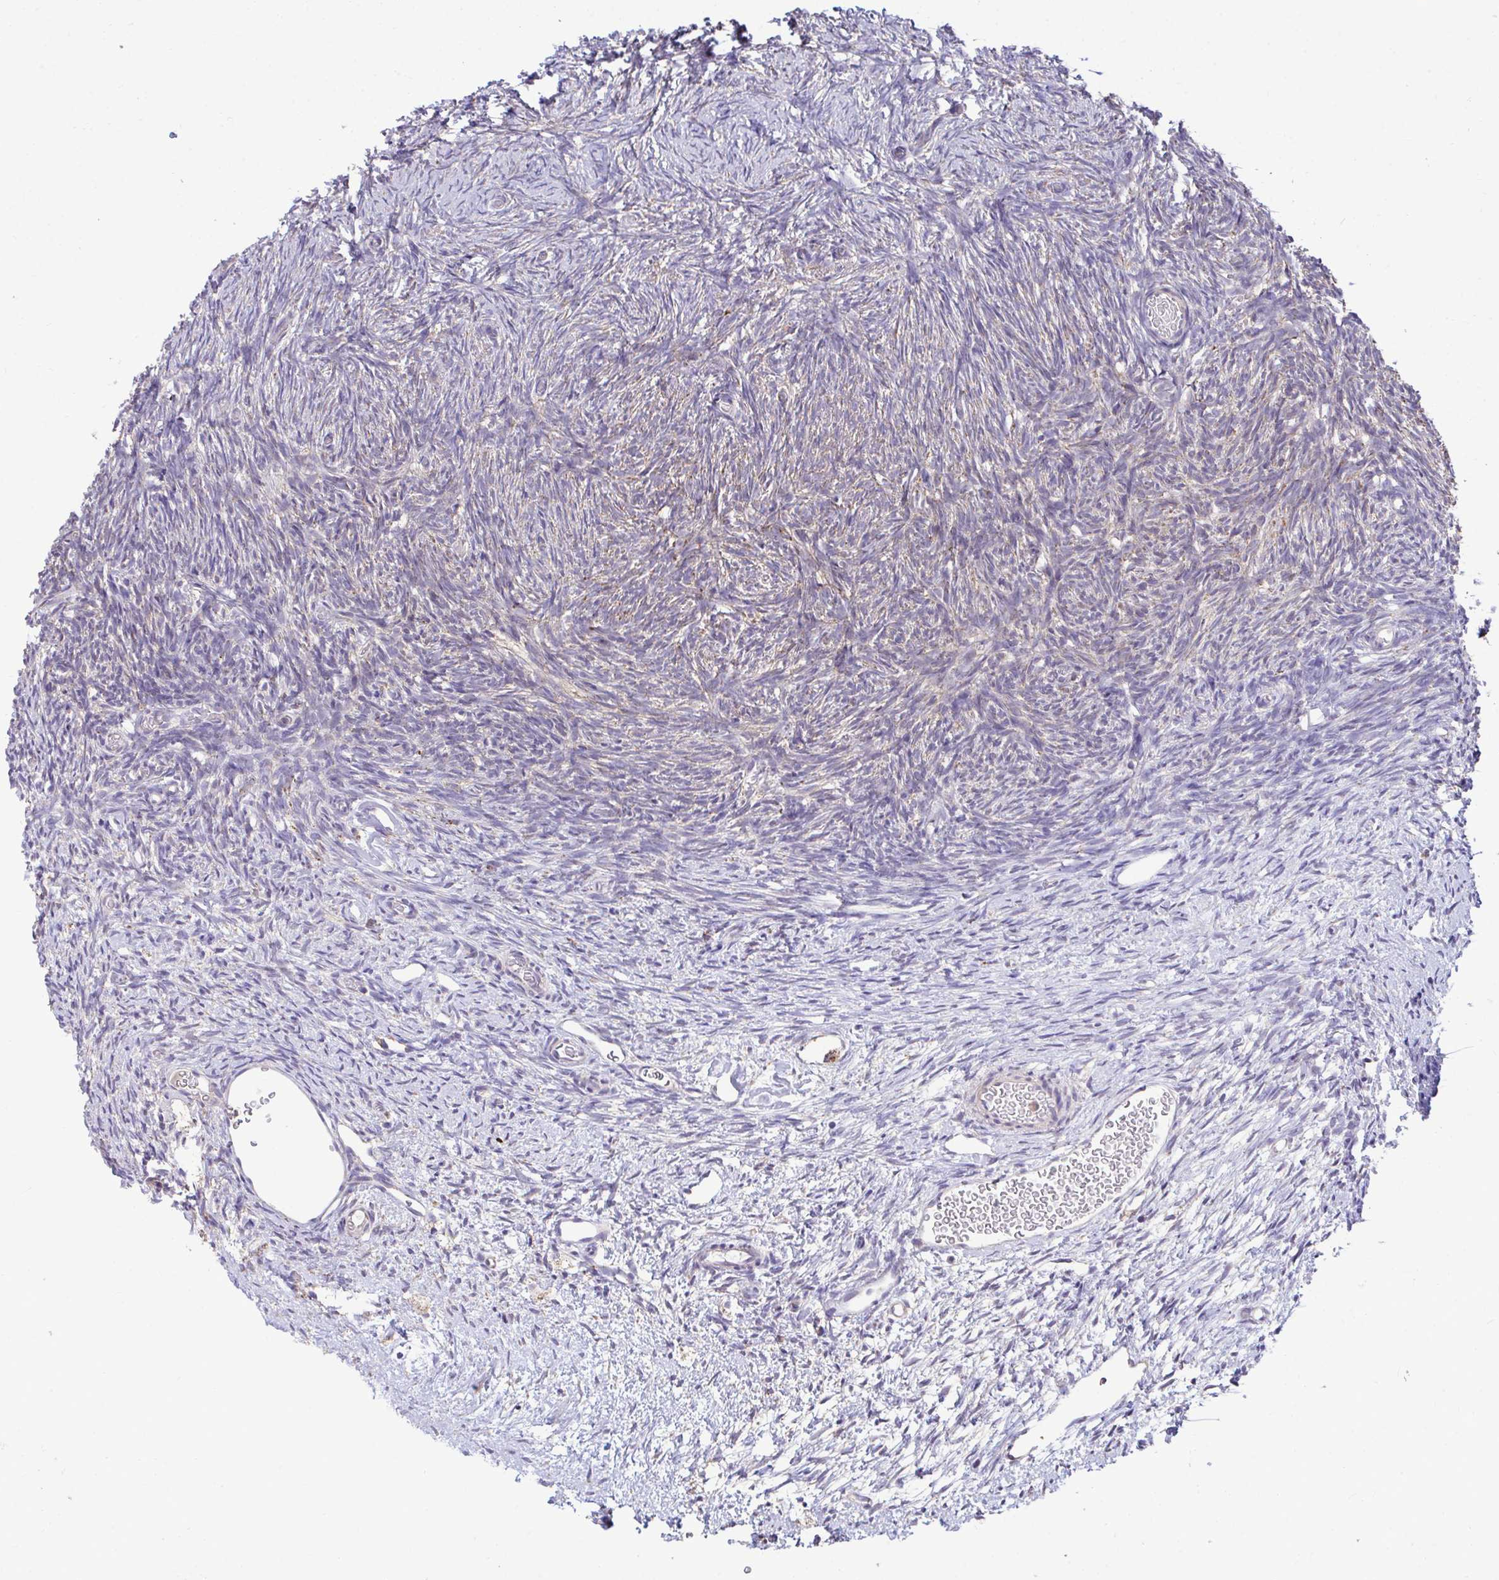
{"staining": {"intensity": "strong", "quantity": ">75%", "location": "cytoplasmic/membranous"}, "tissue": "ovary", "cell_type": "Follicle cells", "image_type": "normal", "snomed": [{"axis": "morphology", "description": "Normal tissue, NOS"}, {"axis": "topography", "description": "Ovary"}], "caption": "Protein expression analysis of benign human ovary reveals strong cytoplasmic/membranous staining in approximately >75% of follicle cells. The staining was performed using DAB (3,3'-diaminobenzidine) to visualize the protein expression in brown, while the nuclei were stained in blue with hematoxylin (Magnification: 20x).", "gene": "ENSG00000269547", "patient": {"sex": "female", "age": 39}}